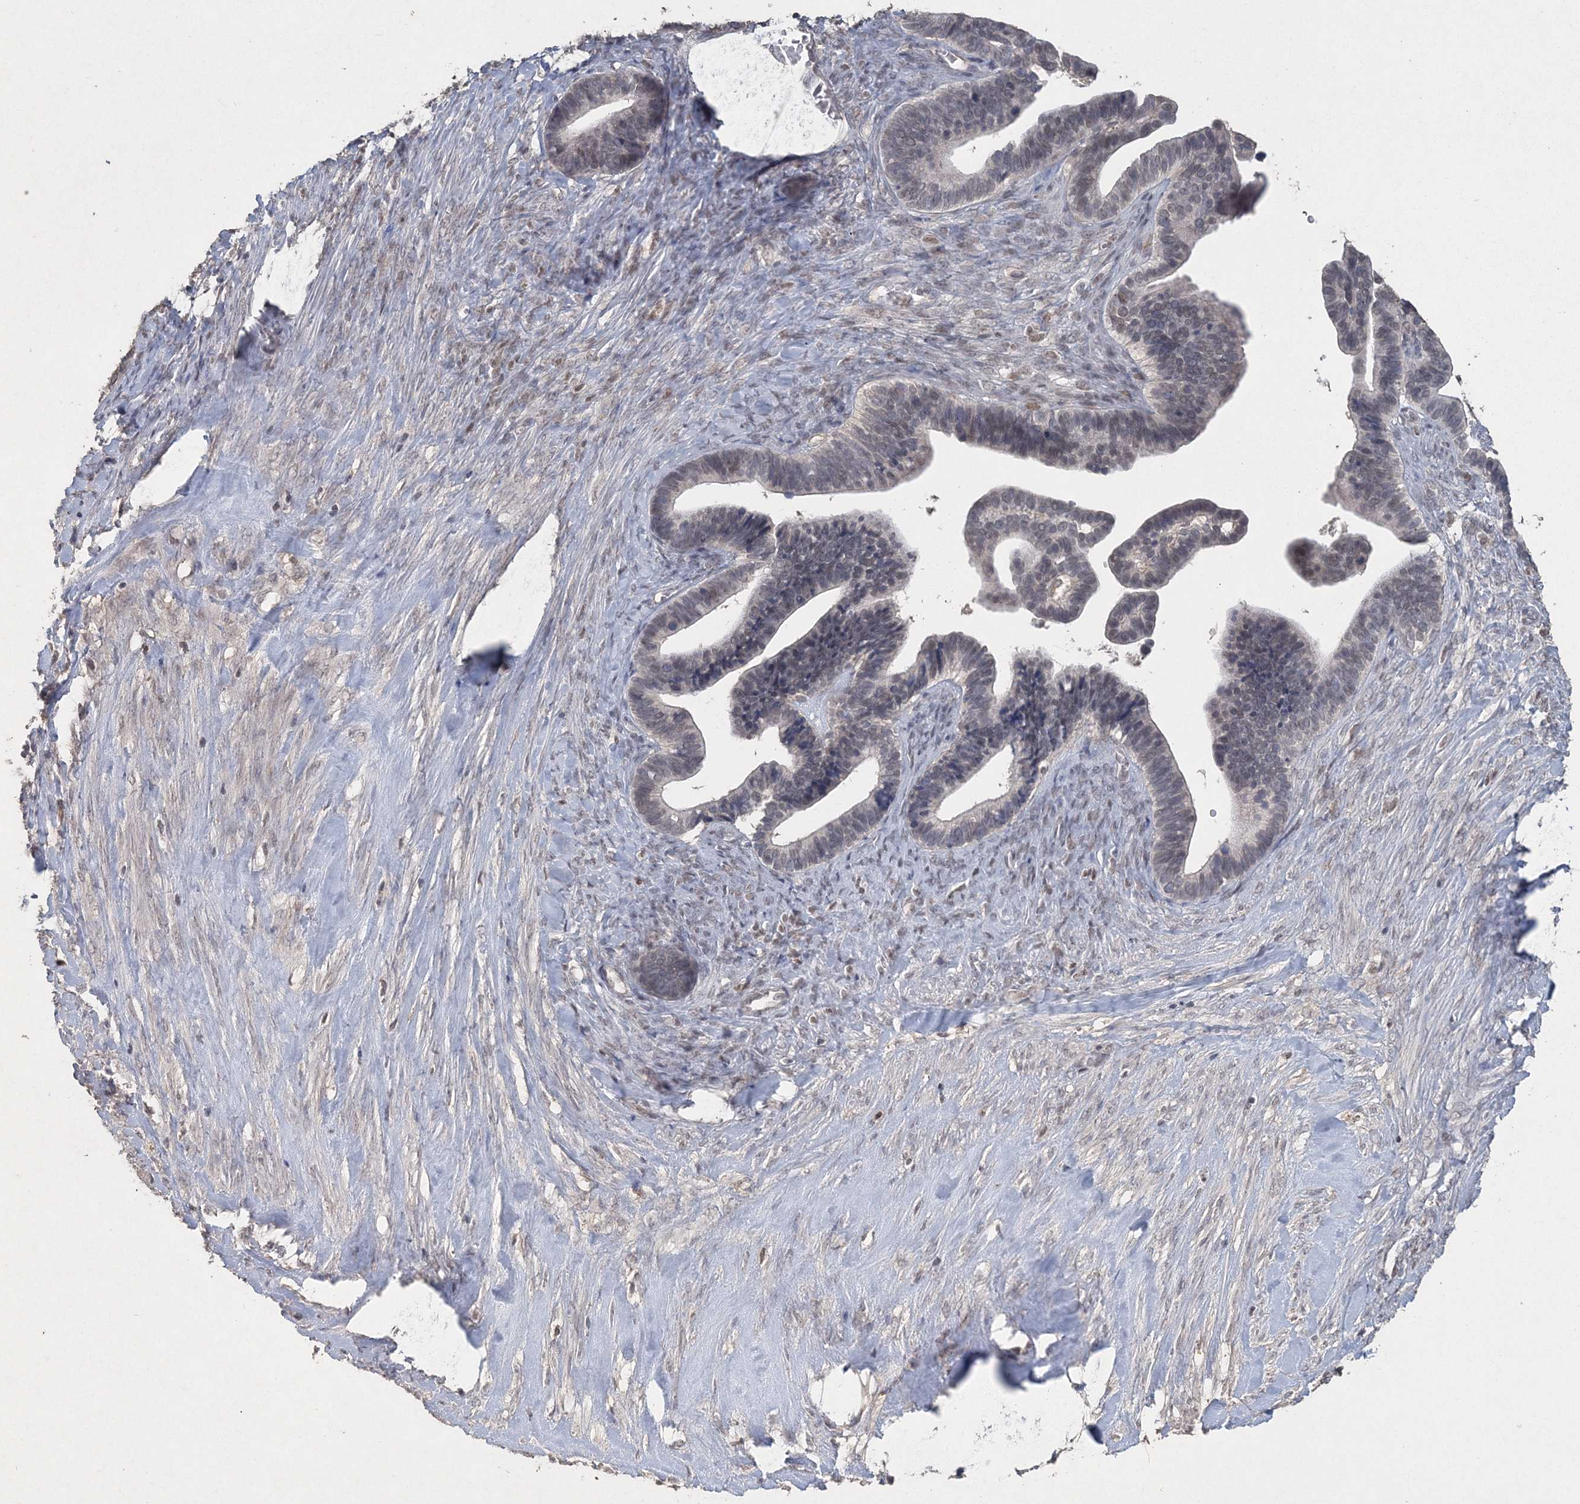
{"staining": {"intensity": "negative", "quantity": "none", "location": "none"}, "tissue": "ovarian cancer", "cell_type": "Tumor cells", "image_type": "cancer", "snomed": [{"axis": "morphology", "description": "Cystadenocarcinoma, serous, NOS"}, {"axis": "topography", "description": "Ovary"}], "caption": "Tumor cells show no significant protein positivity in ovarian cancer (serous cystadenocarcinoma).", "gene": "UIMC1", "patient": {"sex": "female", "age": 56}}